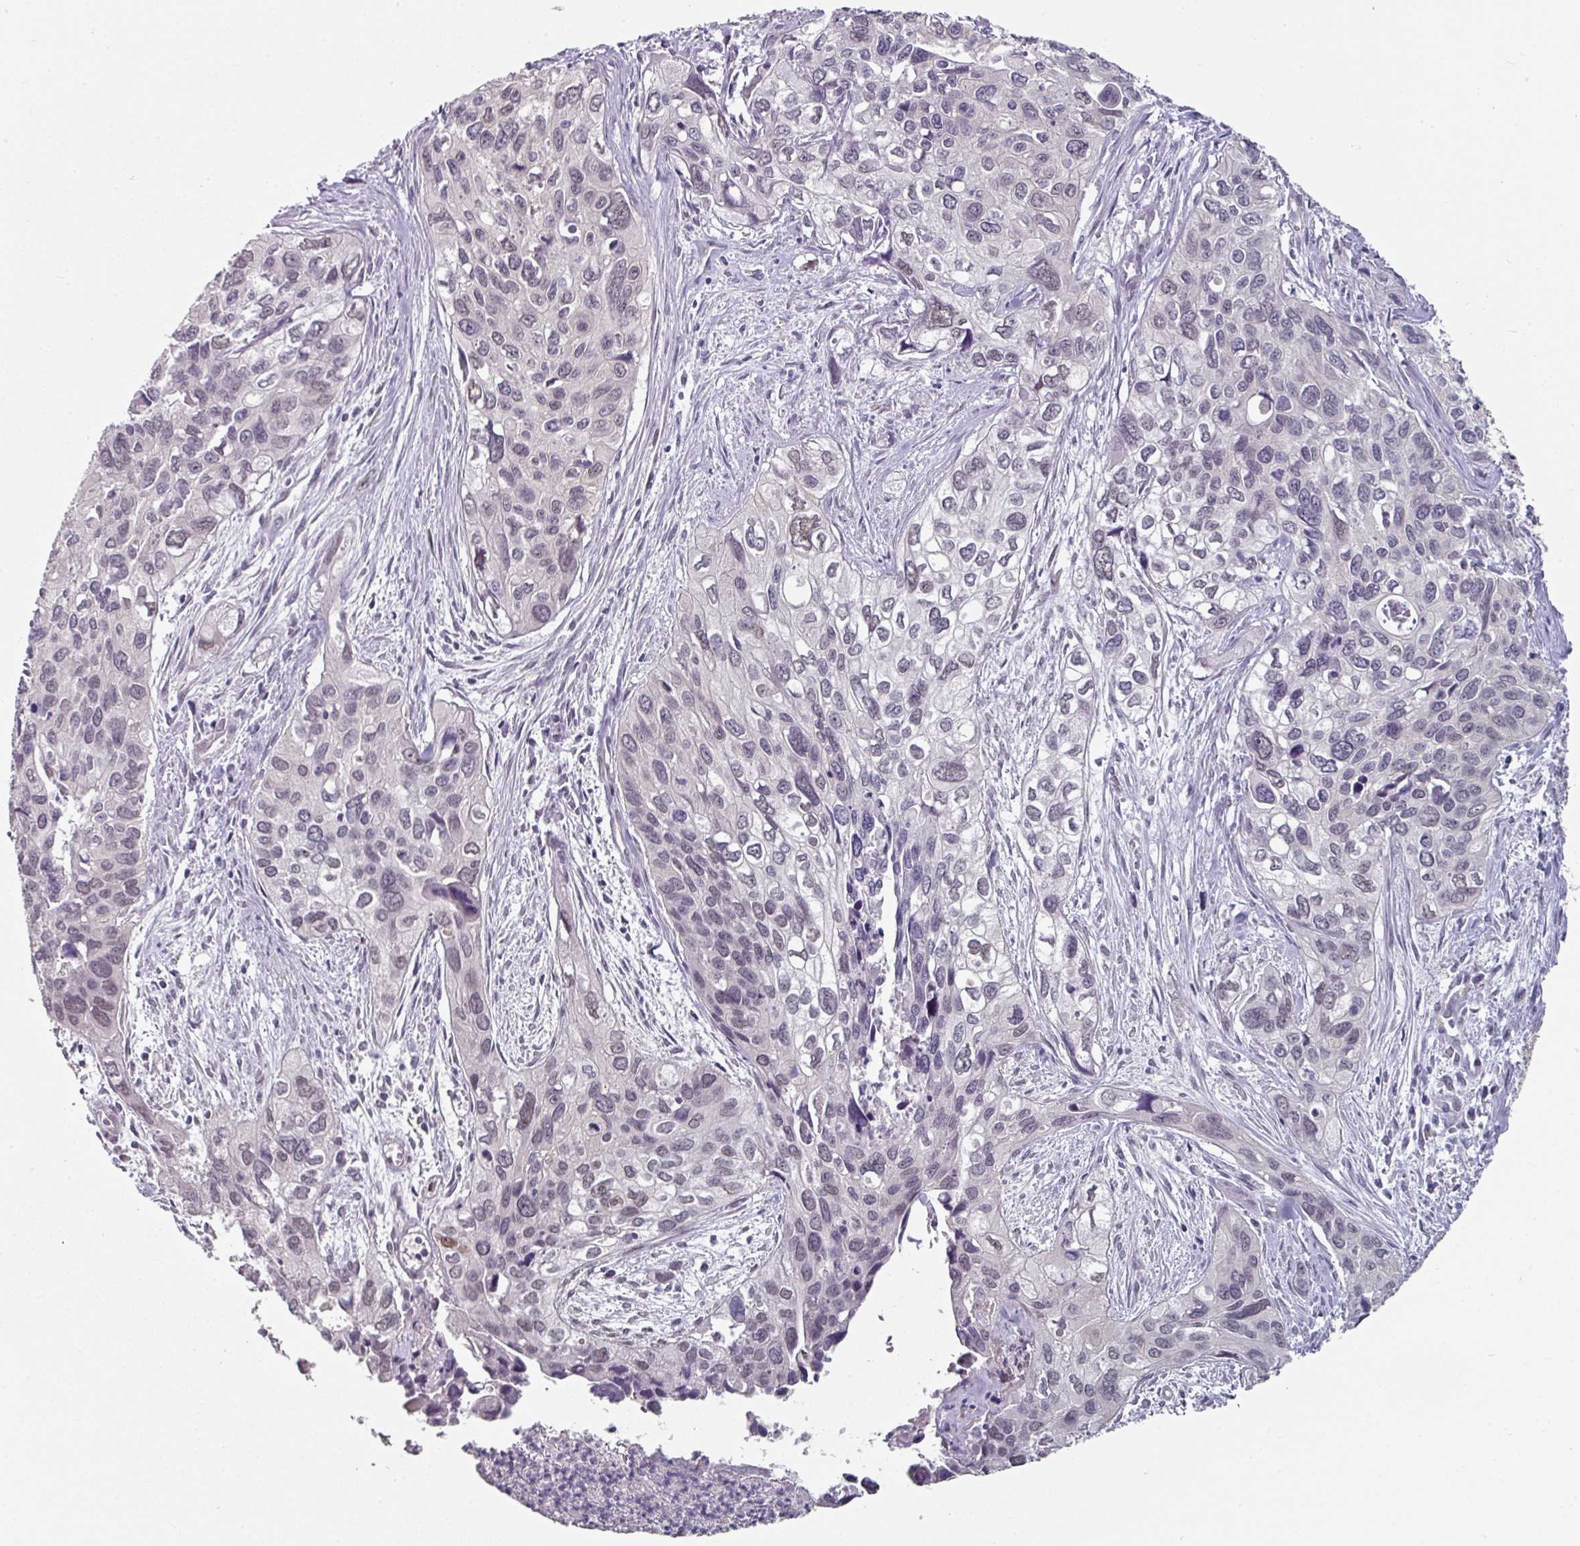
{"staining": {"intensity": "weak", "quantity": "25%-75%", "location": "nuclear"}, "tissue": "cervical cancer", "cell_type": "Tumor cells", "image_type": "cancer", "snomed": [{"axis": "morphology", "description": "Squamous cell carcinoma, NOS"}, {"axis": "topography", "description": "Cervix"}], "caption": "About 25%-75% of tumor cells in human cervical cancer exhibit weak nuclear protein staining as visualized by brown immunohistochemical staining.", "gene": "ELK1", "patient": {"sex": "female", "age": 55}}